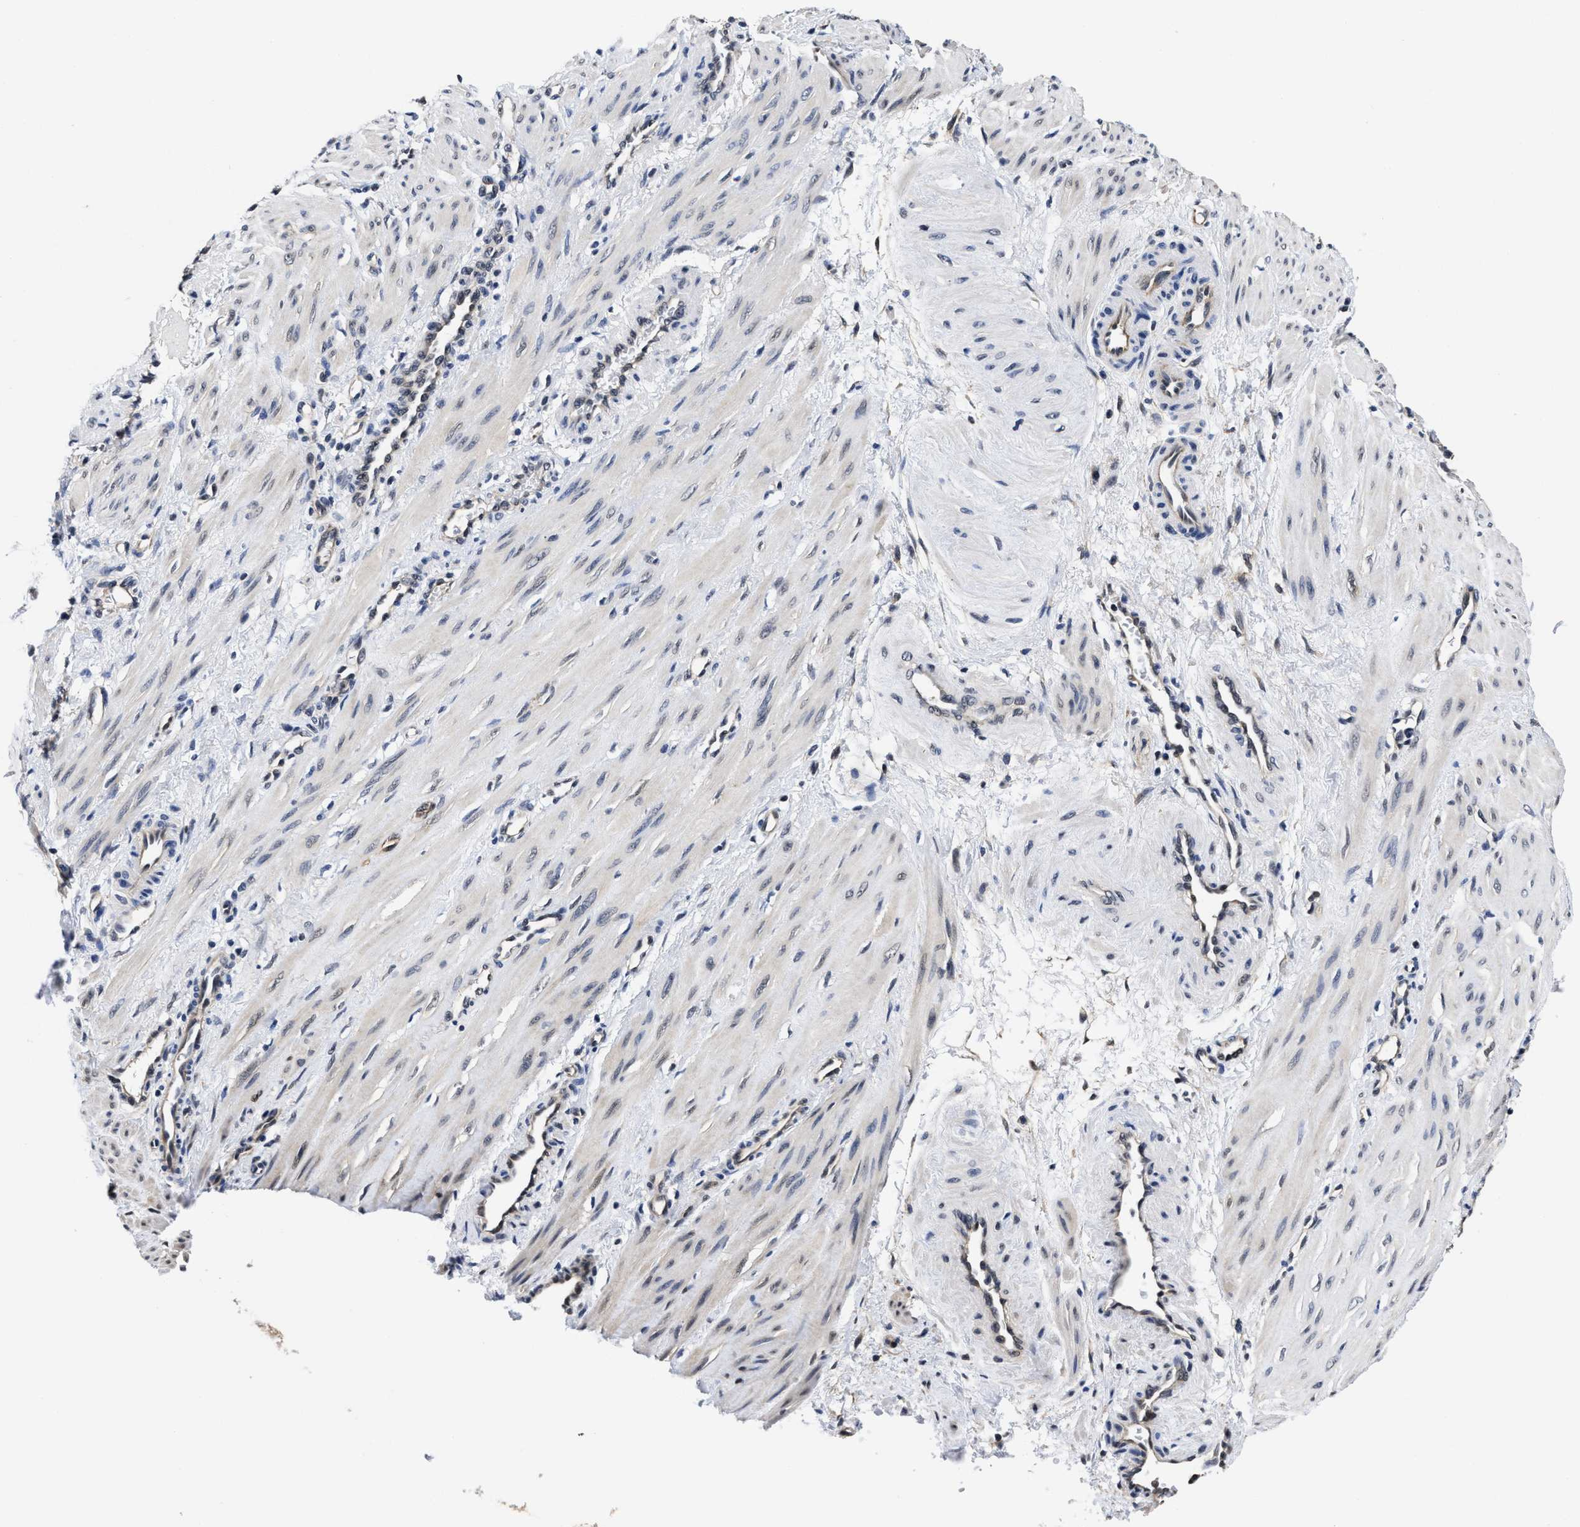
{"staining": {"intensity": "weak", "quantity": "<25%", "location": "cytoplasmic/membranous"}, "tissue": "smooth muscle", "cell_type": "Smooth muscle cells", "image_type": "normal", "snomed": [{"axis": "morphology", "description": "Normal tissue, NOS"}, {"axis": "topography", "description": "Endometrium"}], "caption": "This is a photomicrograph of immunohistochemistry staining of normal smooth muscle, which shows no positivity in smooth muscle cells. (DAB (3,3'-diaminobenzidine) immunohistochemistry (IHC) with hematoxylin counter stain).", "gene": "MCOLN2", "patient": {"sex": "female", "age": 33}}